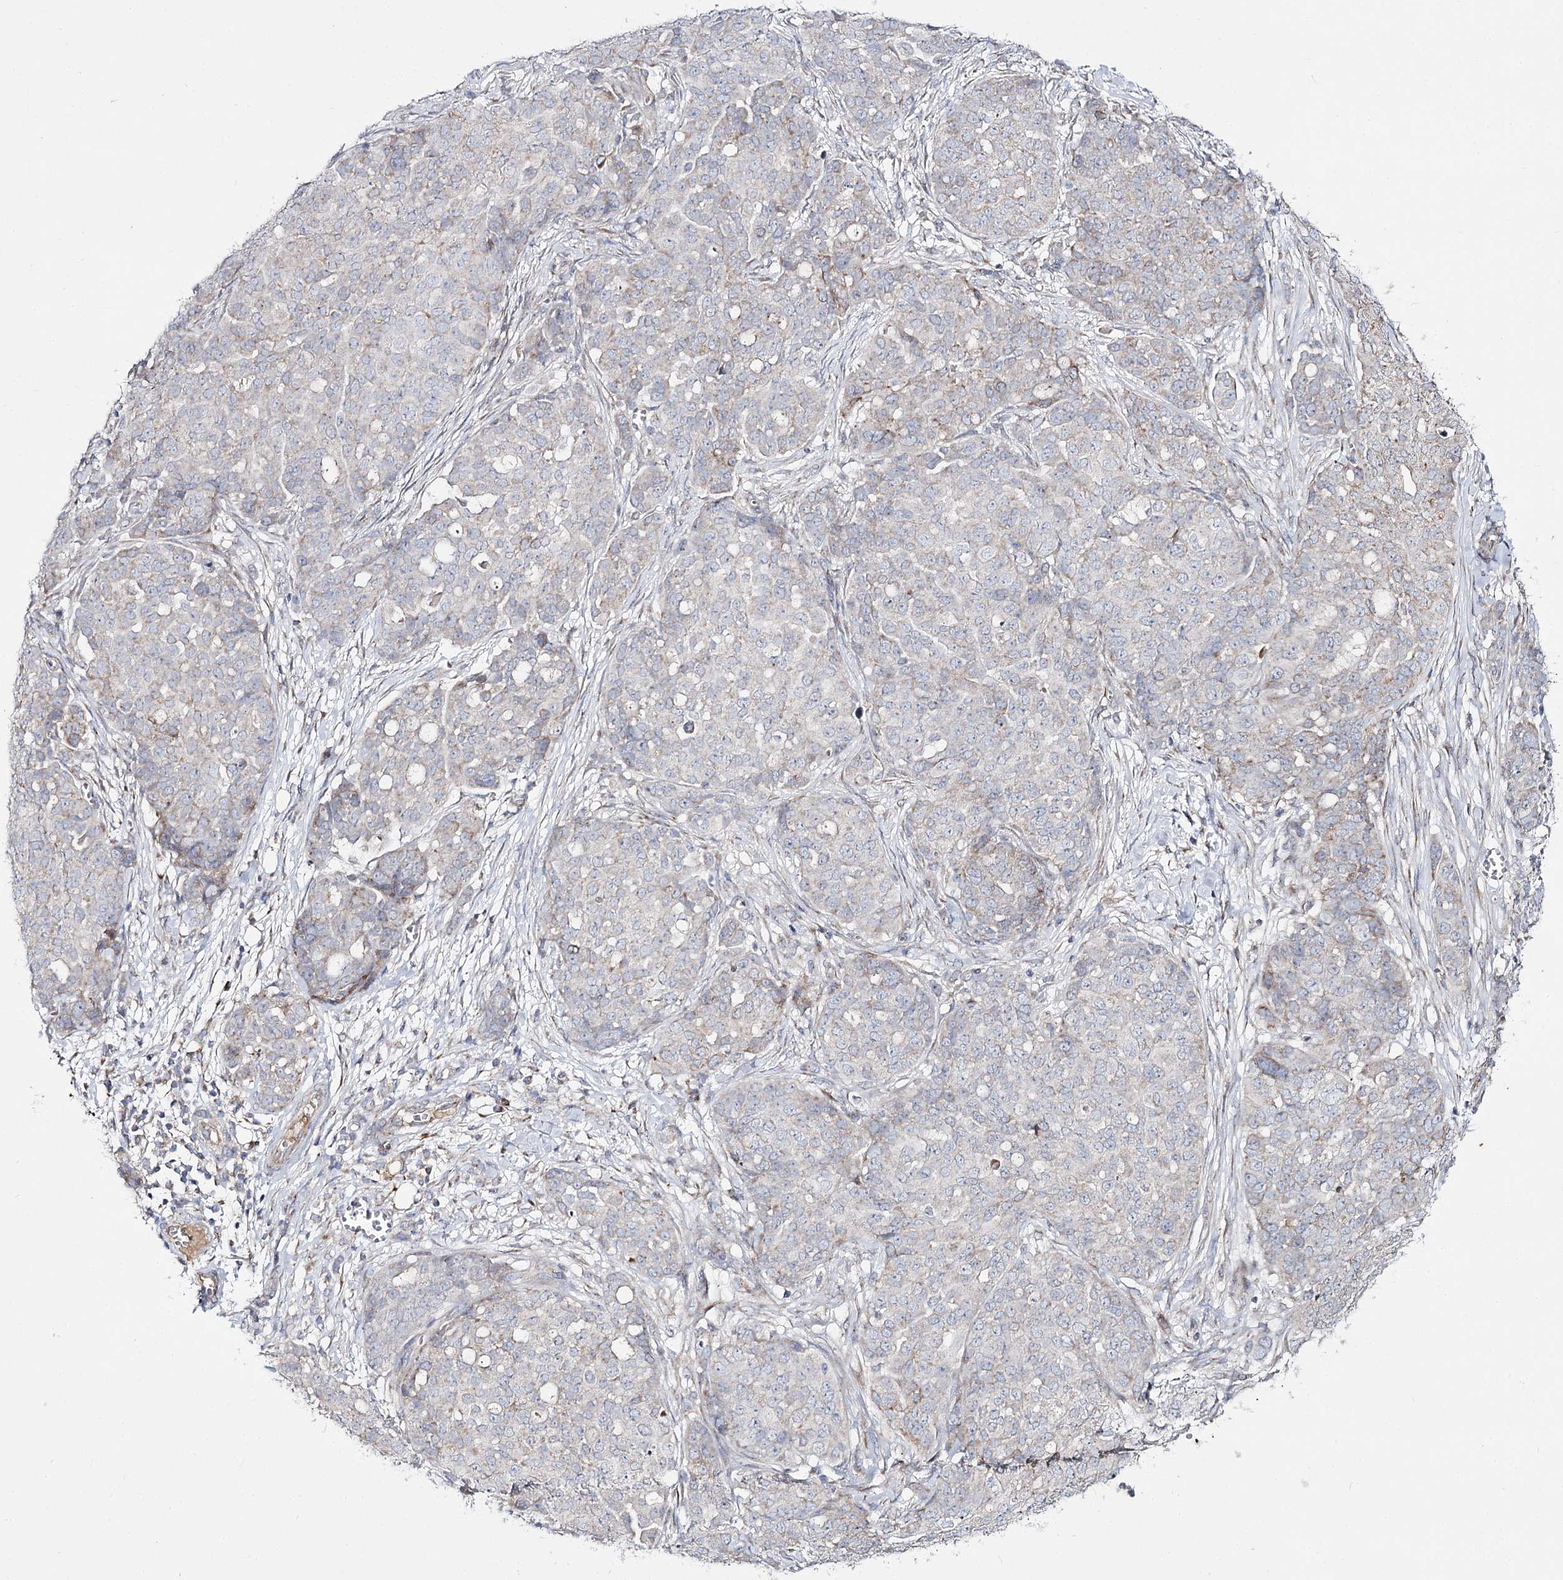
{"staining": {"intensity": "weak", "quantity": "<25%", "location": "cytoplasmic/membranous"}, "tissue": "ovarian cancer", "cell_type": "Tumor cells", "image_type": "cancer", "snomed": [{"axis": "morphology", "description": "Cystadenocarcinoma, serous, NOS"}, {"axis": "topography", "description": "Soft tissue"}, {"axis": "topography", "description": "Ovary"}], "caption": "Immunohistochemical staining of human ovarian serous cystadenocarcinoma exhibits no significant positivity in tumor cells.", "gene": "C11orf80", "patient": {"sex": "female", "age": 57}}